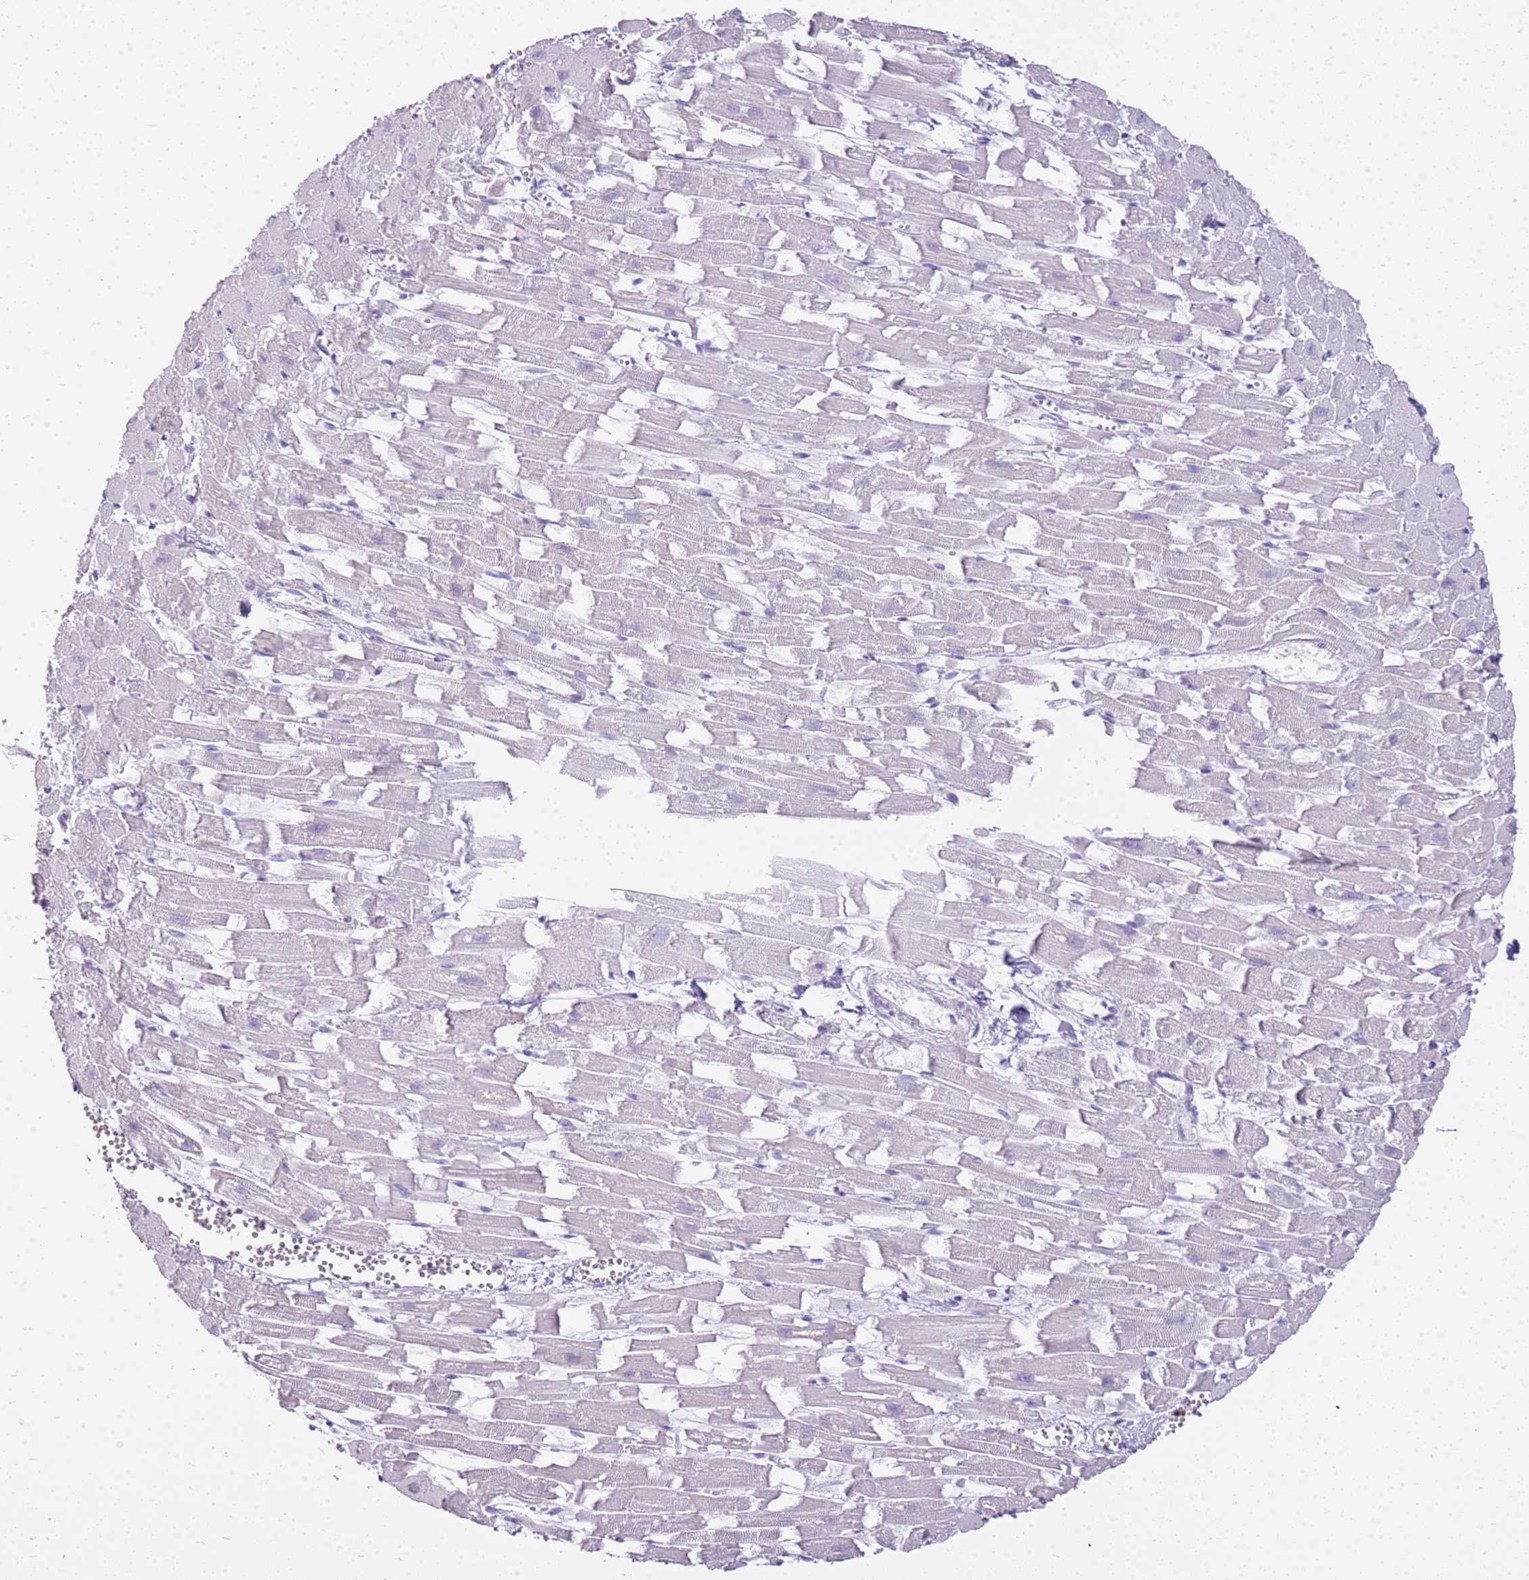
{"staining": {"intensity": "negative", "quantity": "none", "location": "none"}, "tissue": "heart muscle", "cell_type": "Cardiomyocytes", "image_type": "normal", "snomed": [{"axis": "morphology", "description": "Normal tissue, NOS"}, {"axis": "topography", "description": "Heart"}], "caption": "Immunohistochemistry (IHC) photomicrograph of unremarkable human heart muscle stained for a protein (brown), which reveals no staining in cardiomyocytes. (DAB immunohistochemistry (IHC) with hematoxylin counter stain).", "gene": "CA8", "patient": {"sex": "female", "age": 64}}